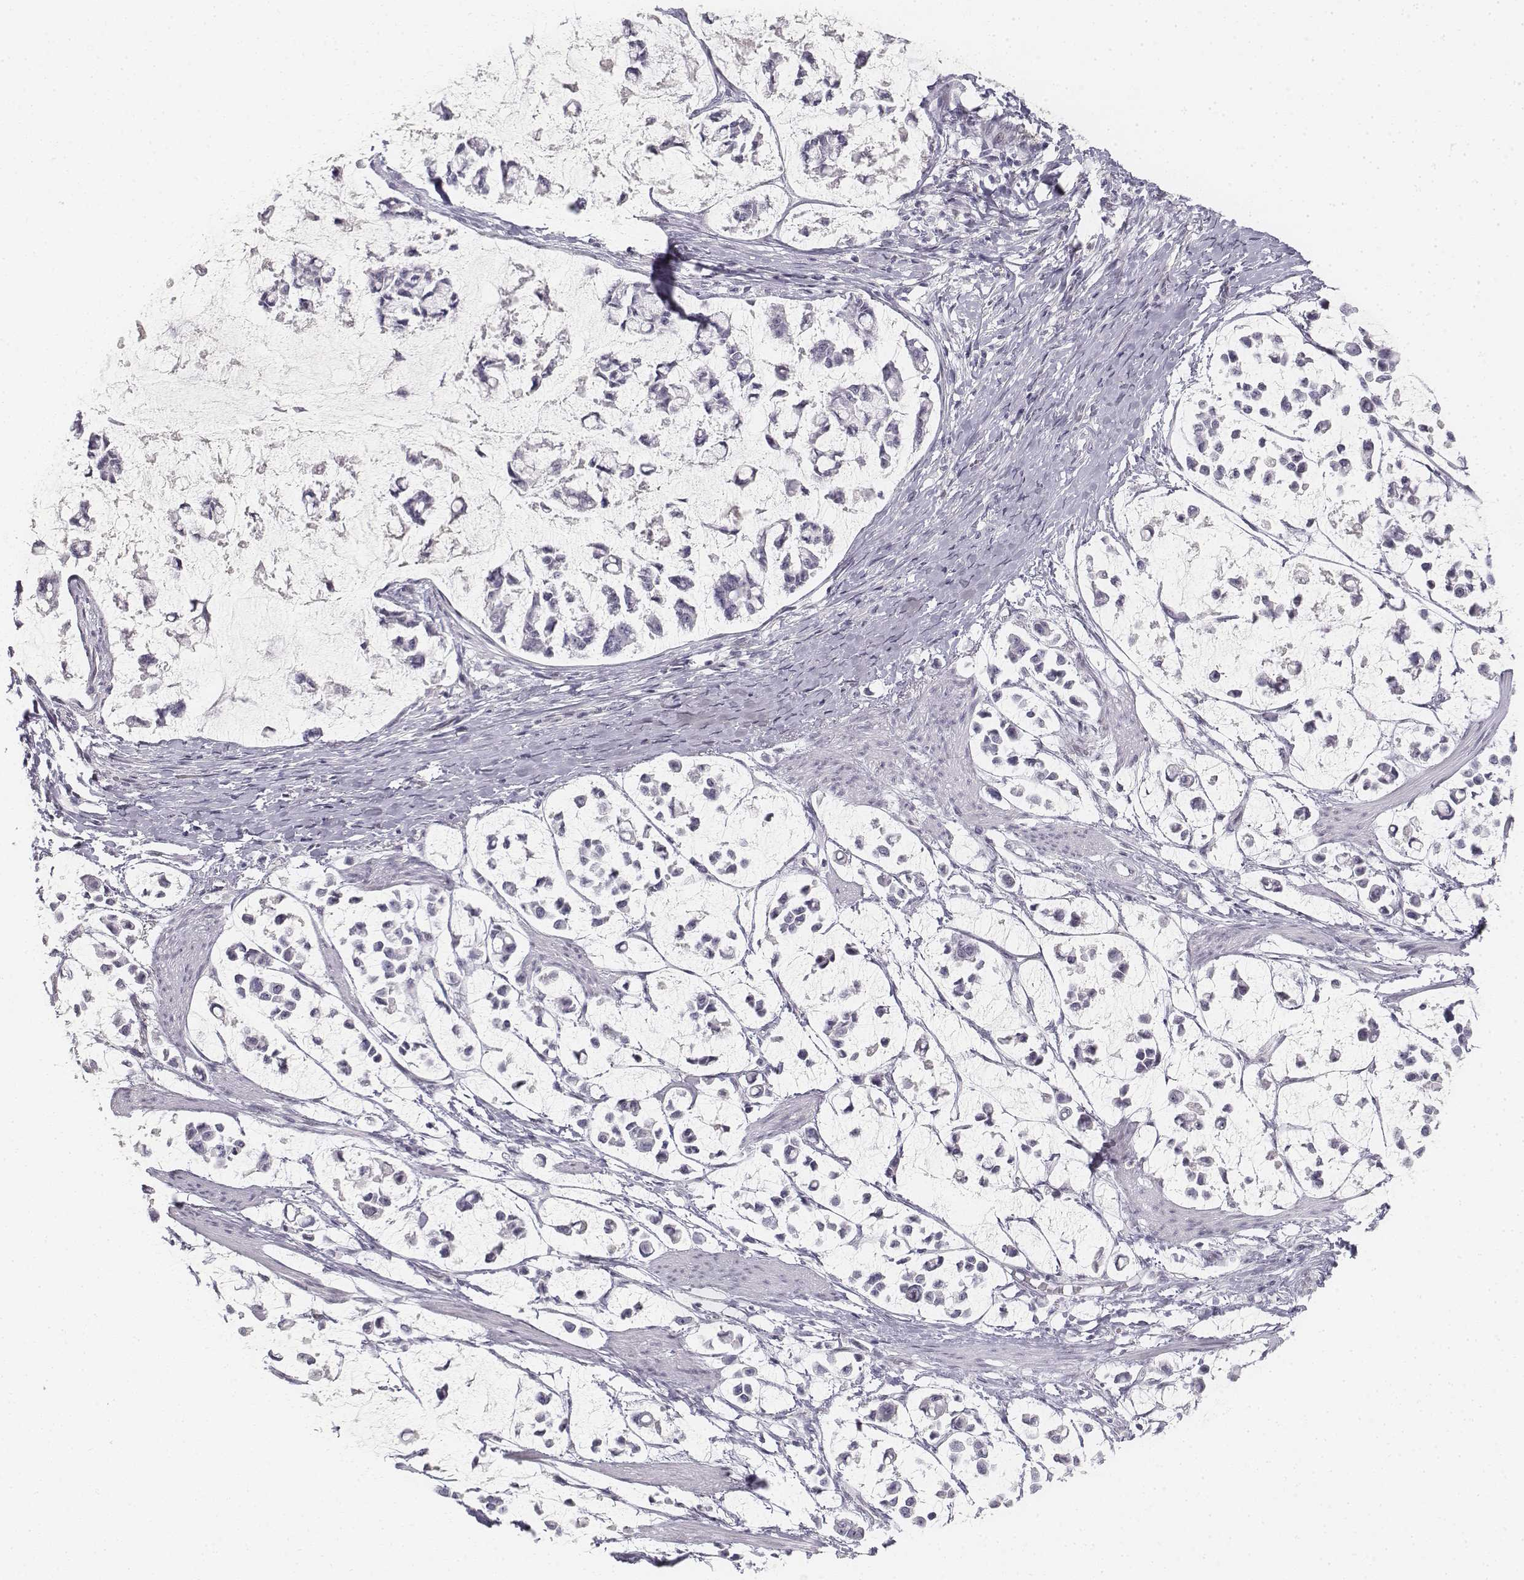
{"staining": {"intensity": "negative", "quantity": "none", "location": "none"}, "tissue": "stomach cancer", "cell_type": "Tumor cells", "image_type": "cancer", "snomed": [{"axis": "morphology", "description": "Adenocarcinoma, NOS"}, {"axis": "topography", "description": "Stomach"}], "caption": "IHC of stomach cancer reveals no positivity in tumor cells. (DAB (3,3'-diaminobenzidine) immunohistochemistry visualized using brightfield microscopy, high magnification).", "gene": "KRTAP2-1", "patient": {"sex": "male", "age": 82}}